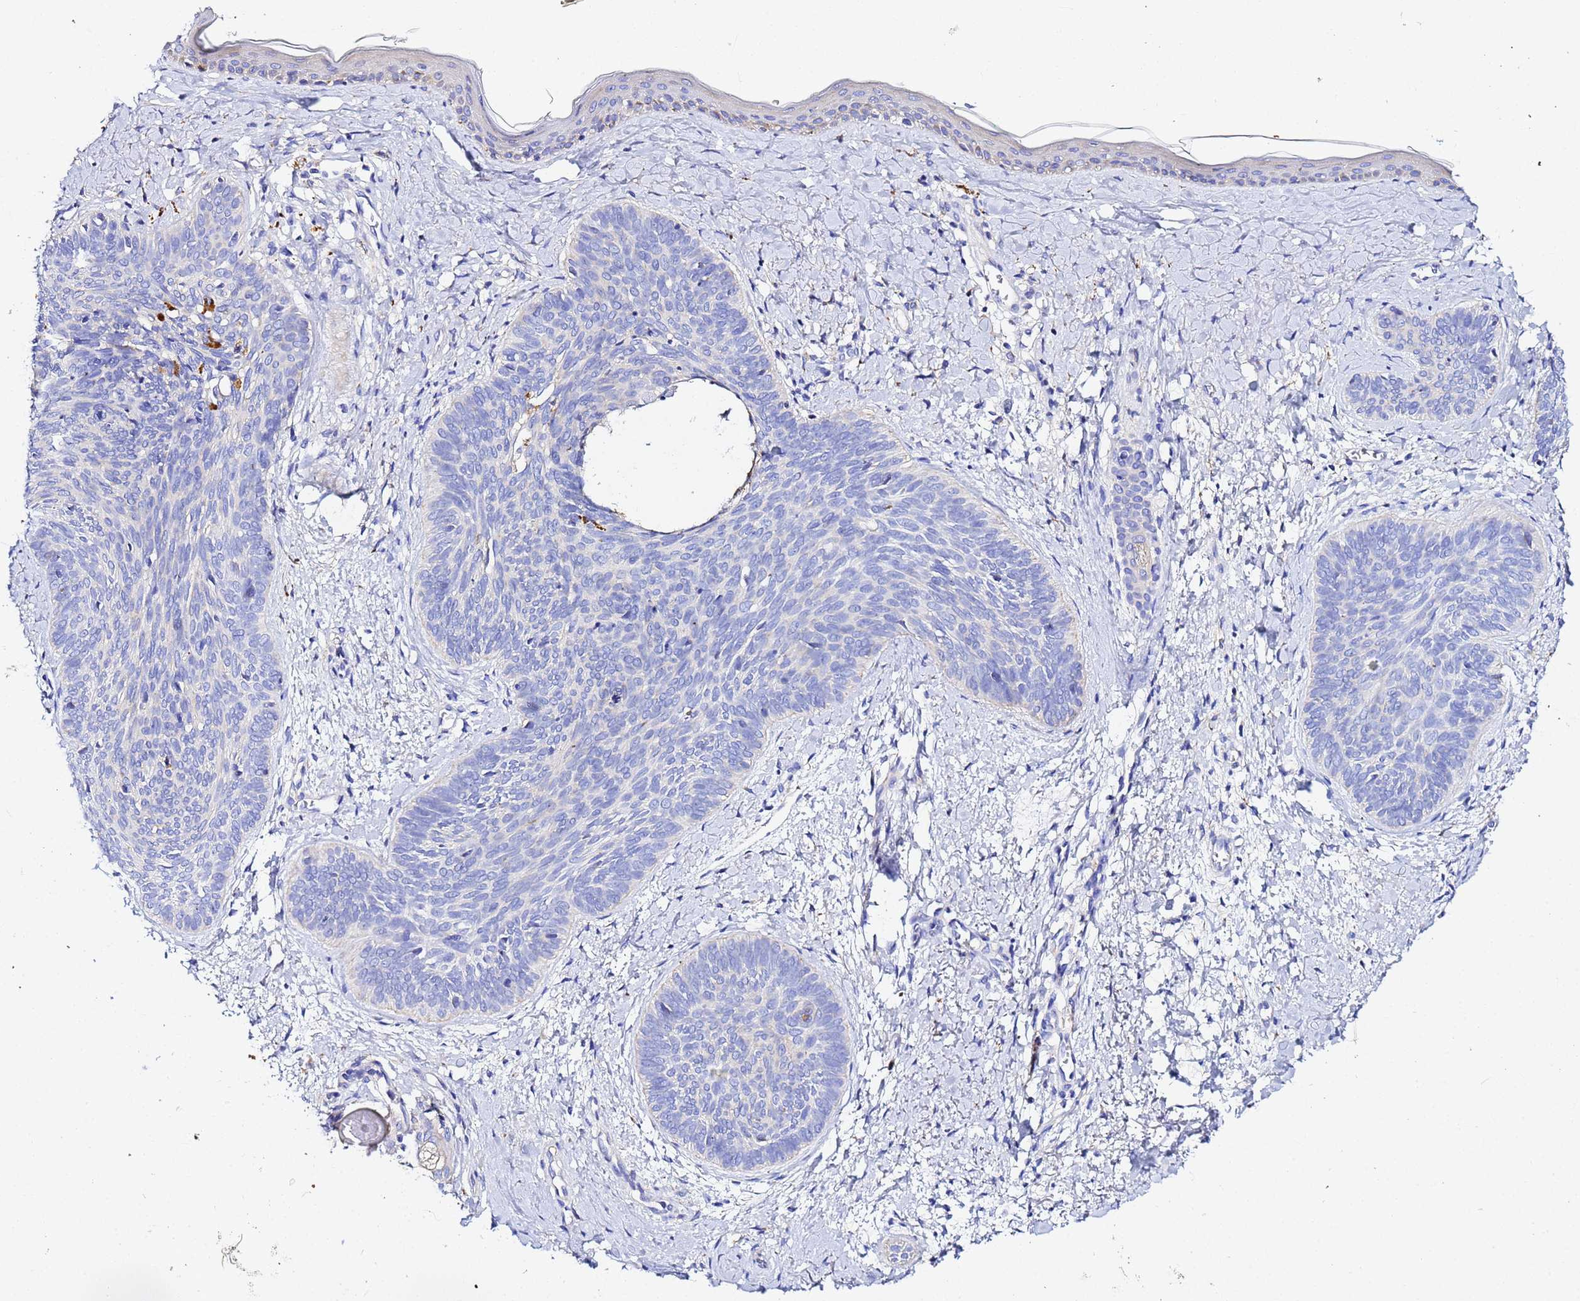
{"staining": {"intensity": "negative", "quantity": "none", "location": "none"}, "tissue": "skin cancer", "cell_type": "Tumor cells", "image_type": "cancer", "snomed": [{"axis": "morphology", "description": "Basal cell carcinoma"}, {"axis": "topography", "description": "Skin"}], "caption": "Skin cancer was stained to show a protein in brown. There is no significant expression in tumor cells.", "gene": "VTI1B", "patient": {"sex": "female", "age": 81}}